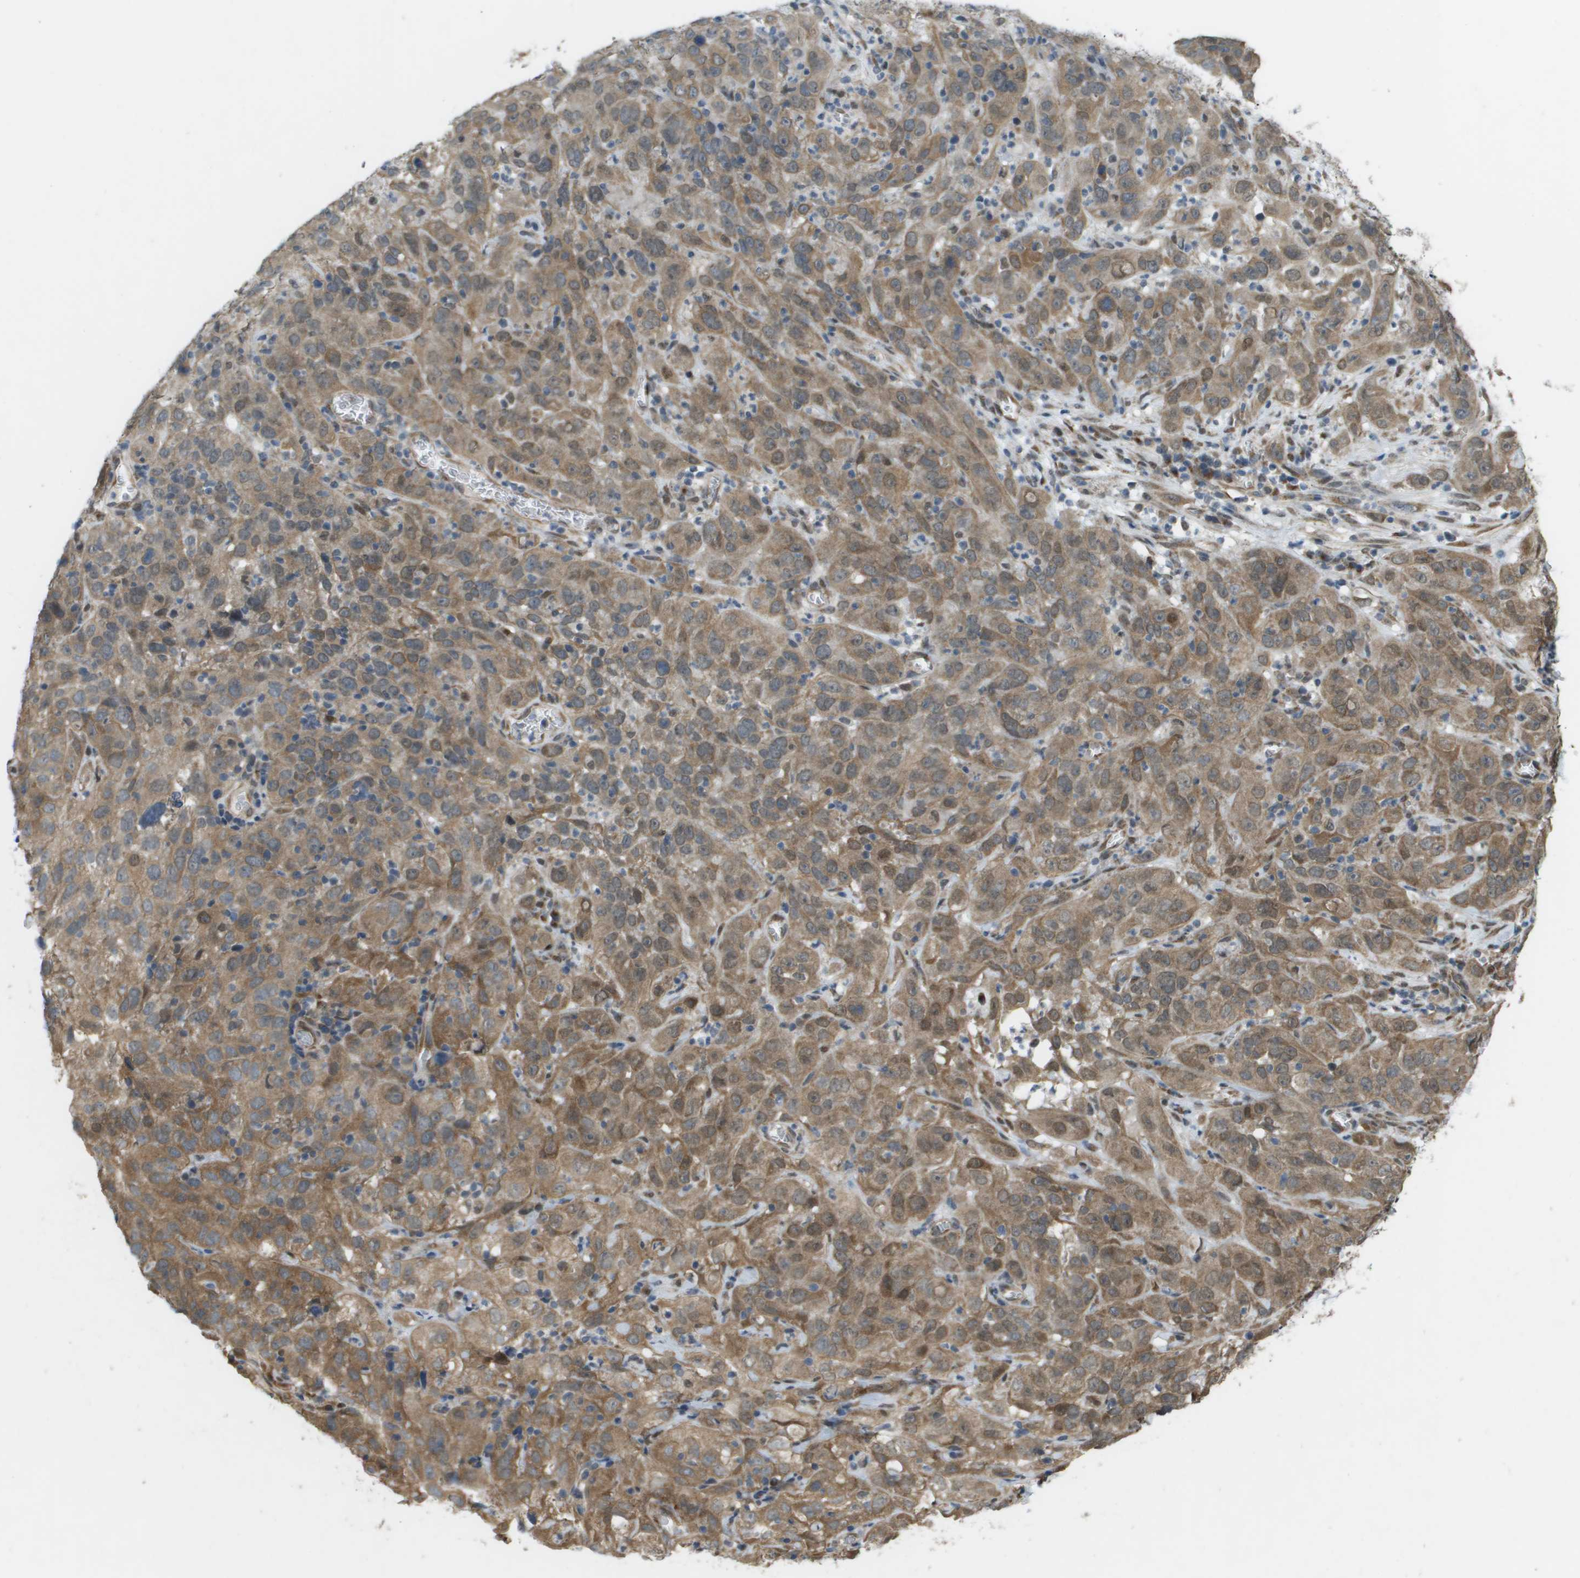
{"staining": {"intensity": "moderate", "quantity": ">75%", "location": "cytoplasmic/membranous"}, "tissue": "cervical cancer", "cell_type": "Tumor cells", "image_type": "cancer", "snomed": [{"axis": "morphology", "description": "Squamous cell carcinoma, NOS"}, {"axis": "topography", "description": "Cervix"}], "caption": "DAB (3,3'-diaminobenzidine) immunohistochemical staining of human squamous cell carcinoma (cervical) exhibits moderate cytoplasmic/membranous protein positivity in approximately >75% of tumor cells. (DAB (3,3'-diaminobenzidine) IHC, brown staining for protein, blue staining for nuclei).", "gene": "IFNLR1", "patient": {"sex": "female", "age": 32}}